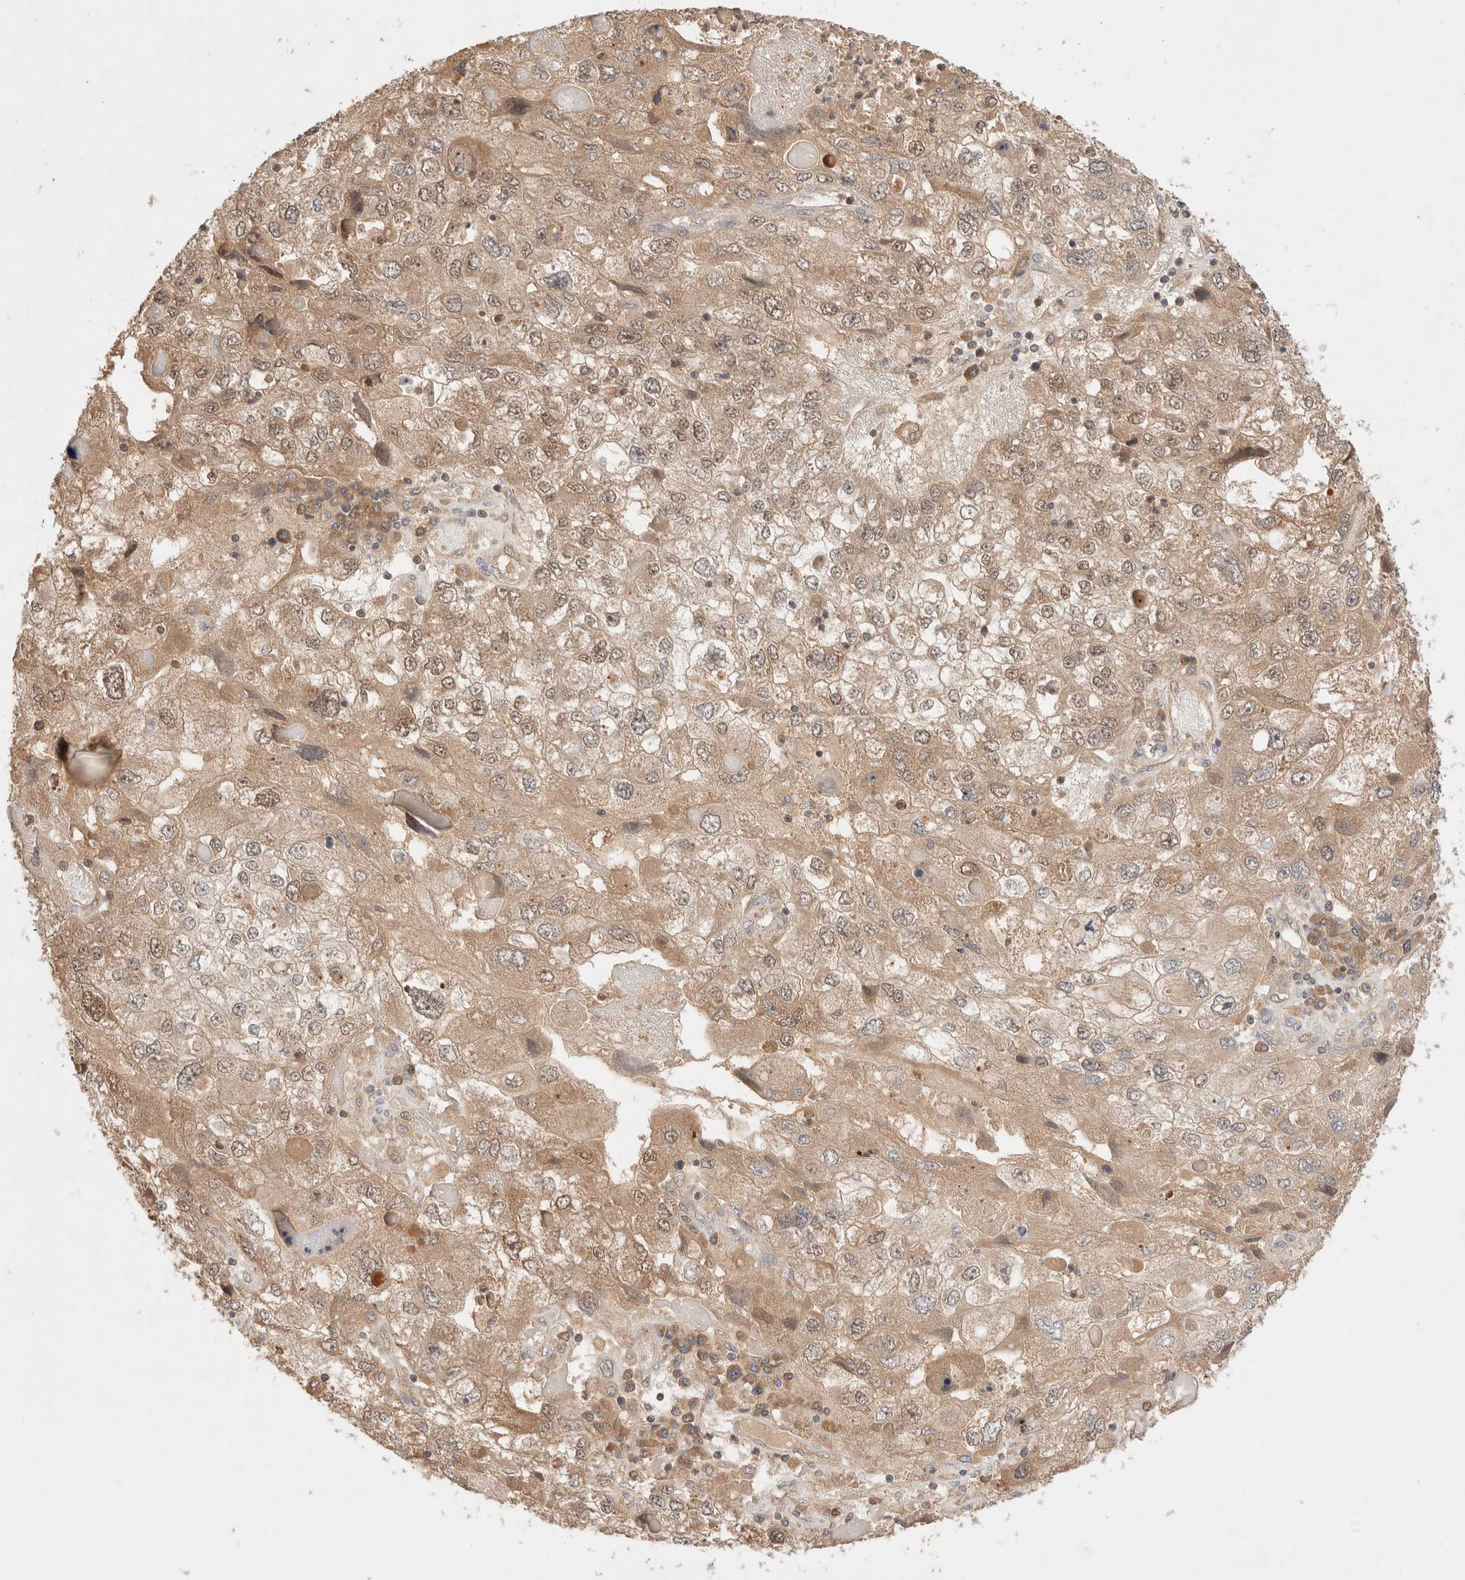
{"staining": {"intensity": "weak", "quantity": ">75%", "location": "cytoplasmic/membranous,nuclear"}, "tissue": "endometrial cancer", "cell_type": "Tumor cells", "image_type": "cancer", "snomed": [{"axis": "morphology", "description": "Adenocarcinoma, NOS"}, {"axis": "topography", "description": "Endometrium"}], "caption": "The immunohistochemical stain labels weak cytoplasmic/membranous and nuclear expression in tumor cells of endometrial cancer (adenocarcinoma) tissue.", "gene": "CARNMT1", "patient": {"sex": "female", "age": 49}}